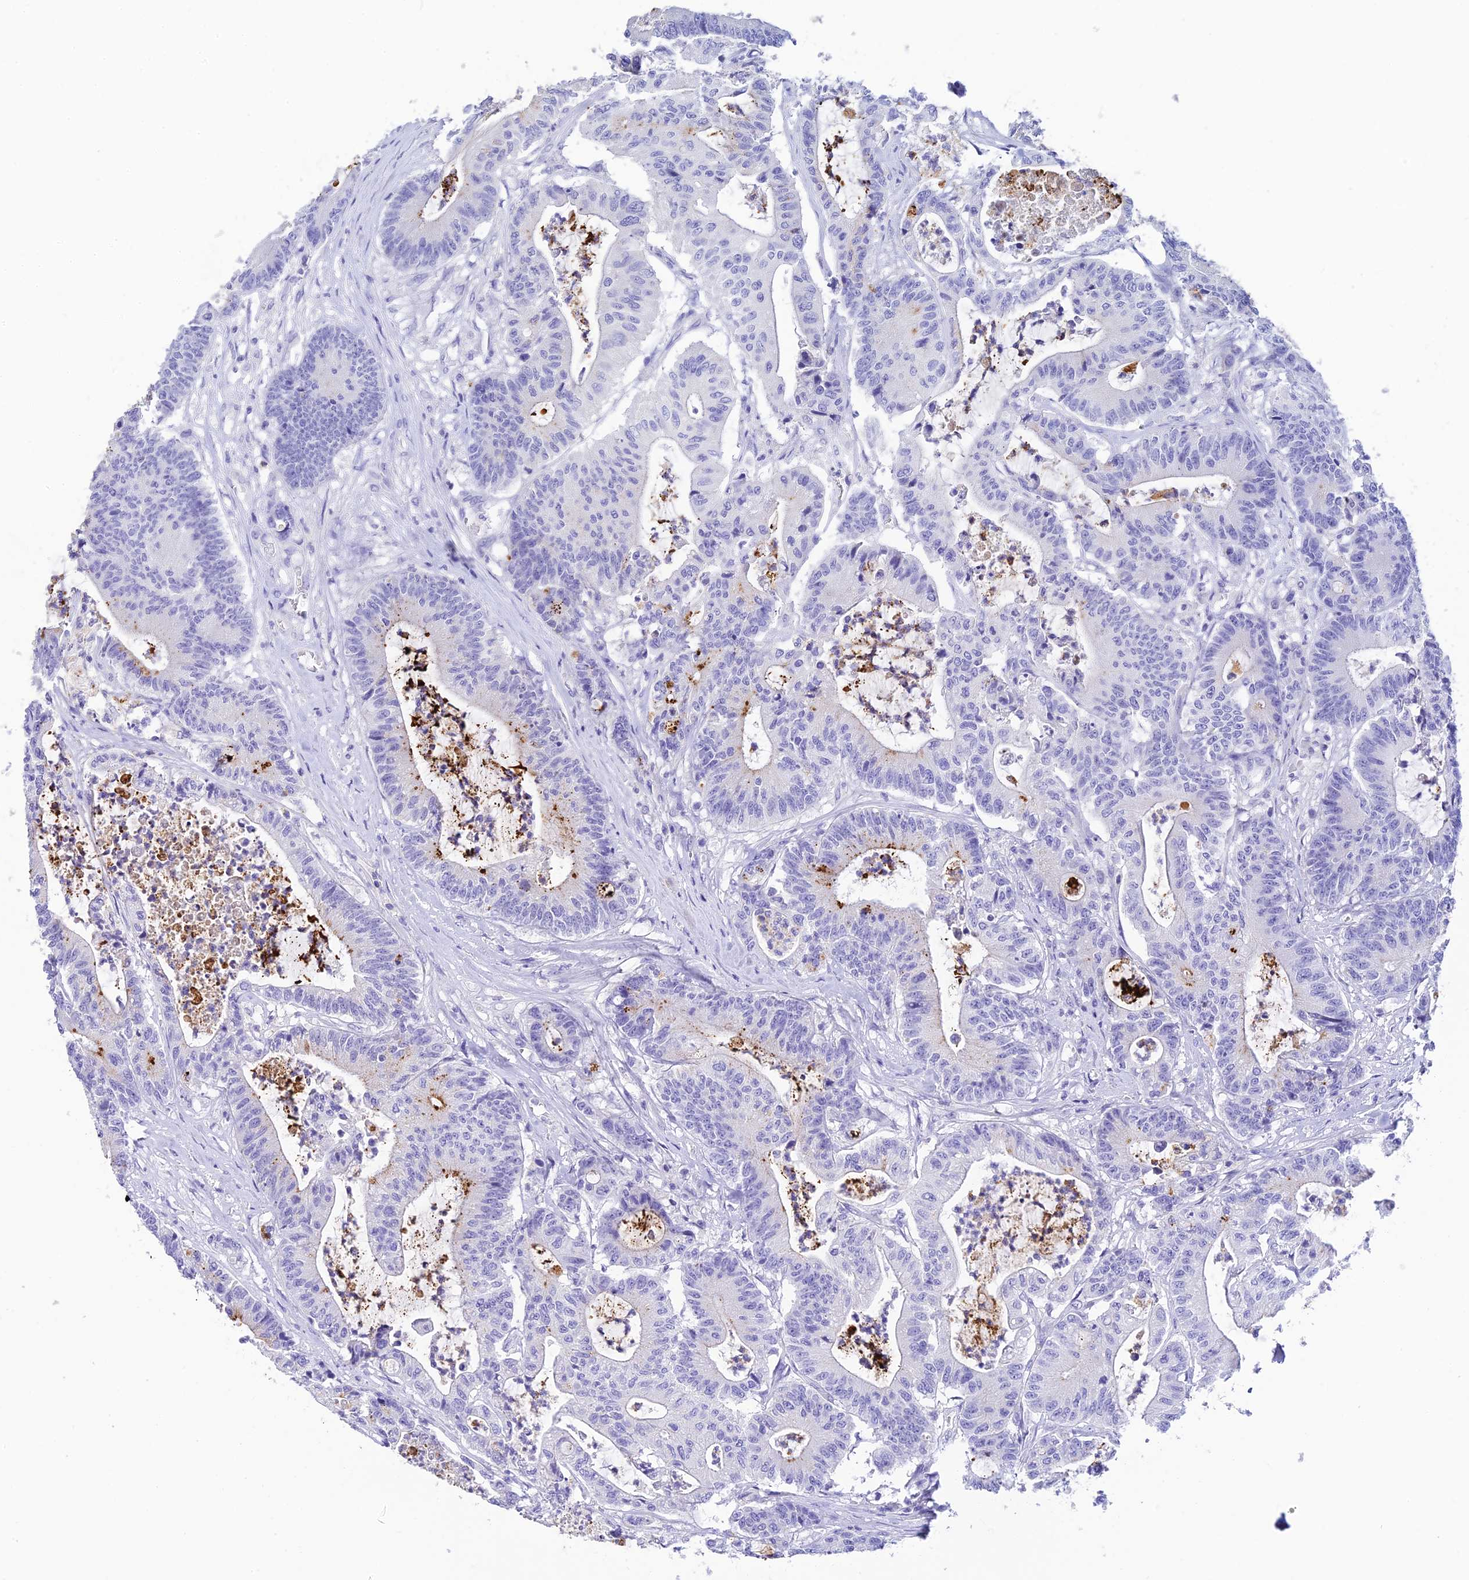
{"staining": {"intensity": "negative", "quantity": "none", "location": "none"}, "tissue": "colorectal cancer", "cell_type": "Tumor cells", "image_type": "cancer", "snomed": [{"axis": "morphology", "description": "Adenocarcinoma, NOS"}, {"axis": "topography", "description": "Colon"}], "caption": "The histopathology image reveals no staining of tumor cells in colorectal cancer.", "gene": "C12orf29", "patient": {"sex": "female", "age": 84}}